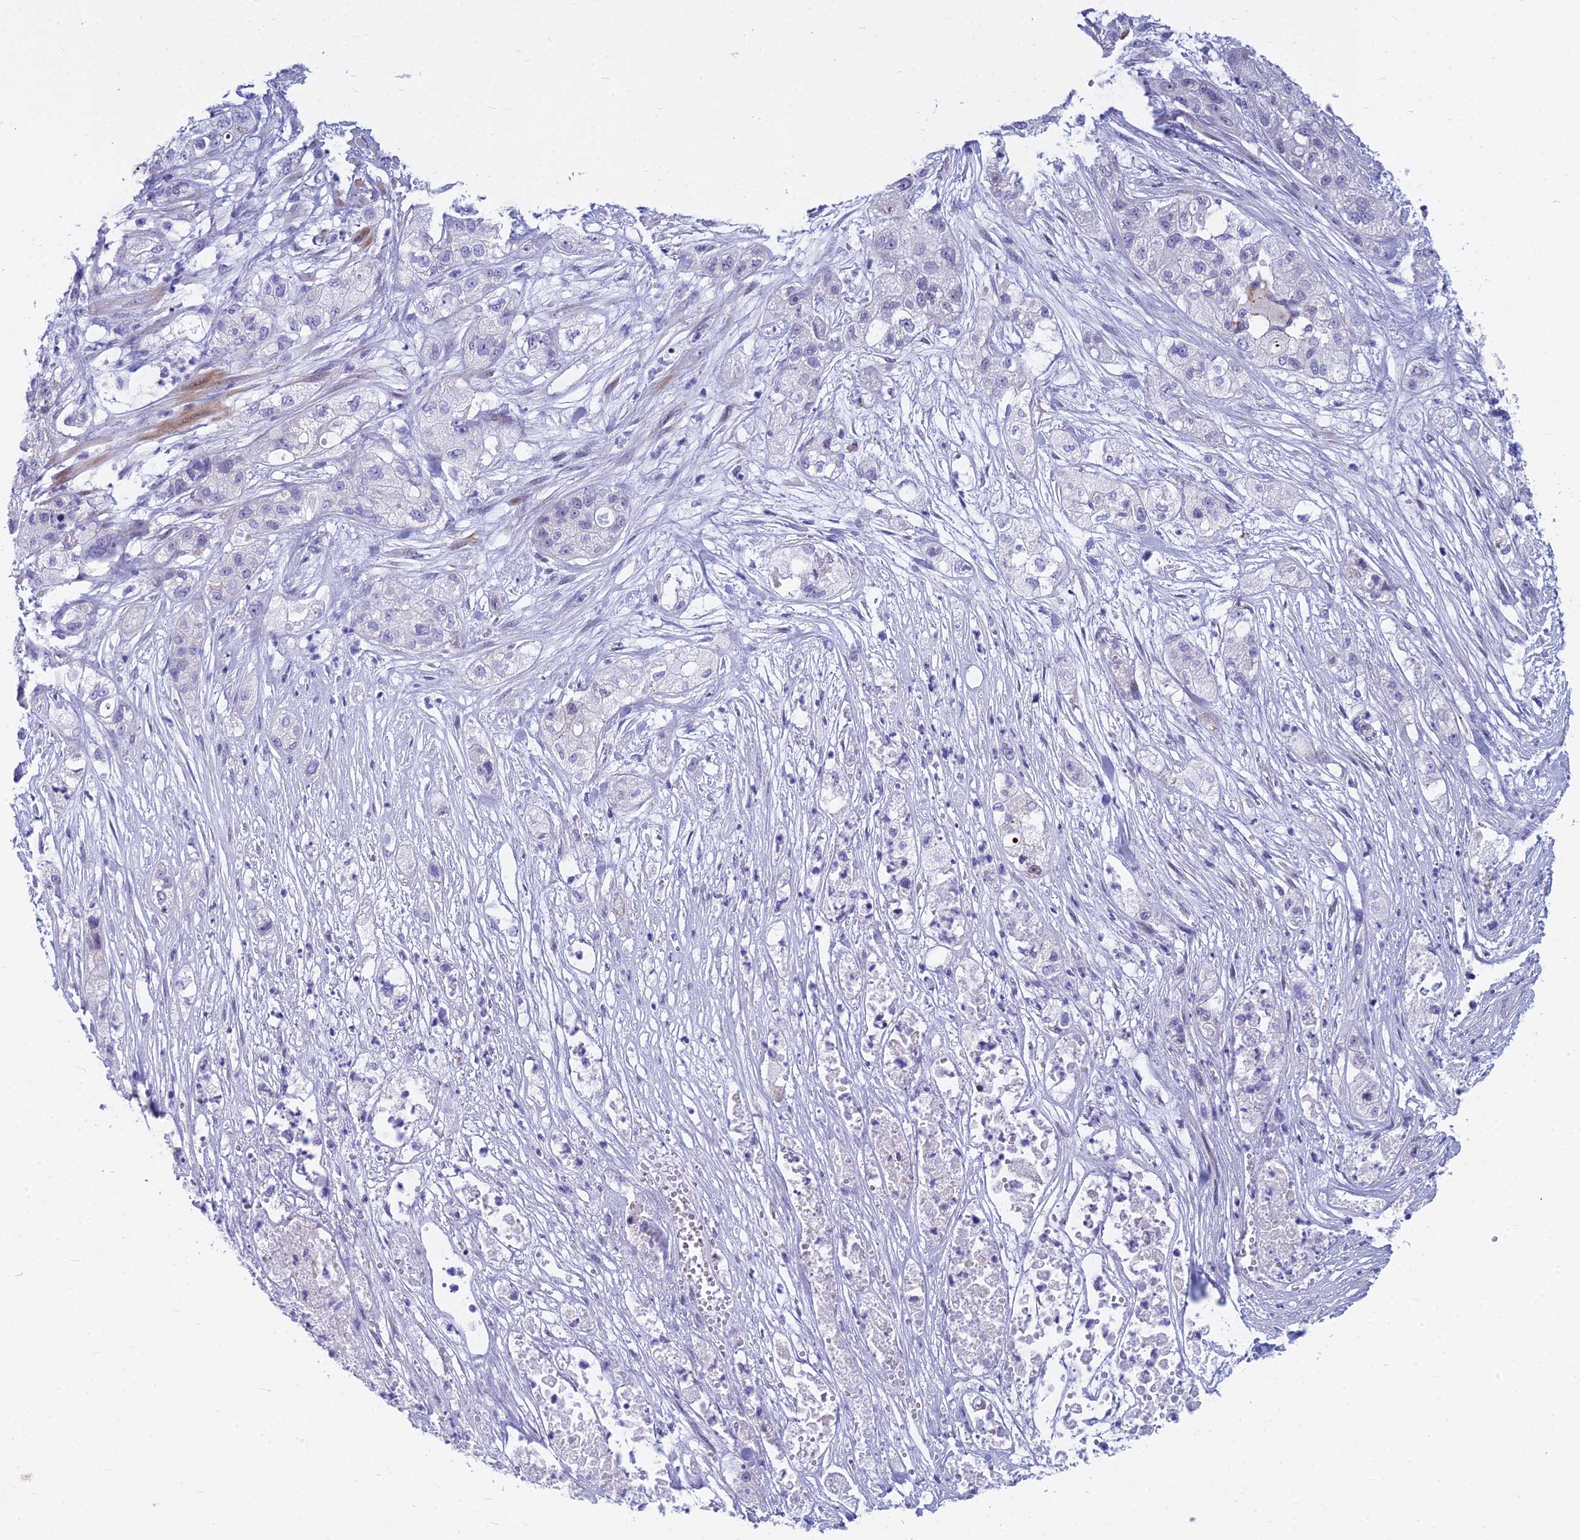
{"staining": {"intensity": "negative", "quantity": "none", "location": "none"}, "tissue": "pancreatic cancer", "cell_type": "Tumor cells", "image_type": "cancer", "snomed": [{"axis": "morphology", "description": "Adenocarcinoma, NOS"}, {"axis": "topography", "description": "Pancreas"}], "caption": "Pancreatic adenocarcinoma stained for a protein using immunohistochemistry demonstrates no expression tumor cells.", "gene": "MYBPC2", "patient": {"sex": "female", "age": 78}}